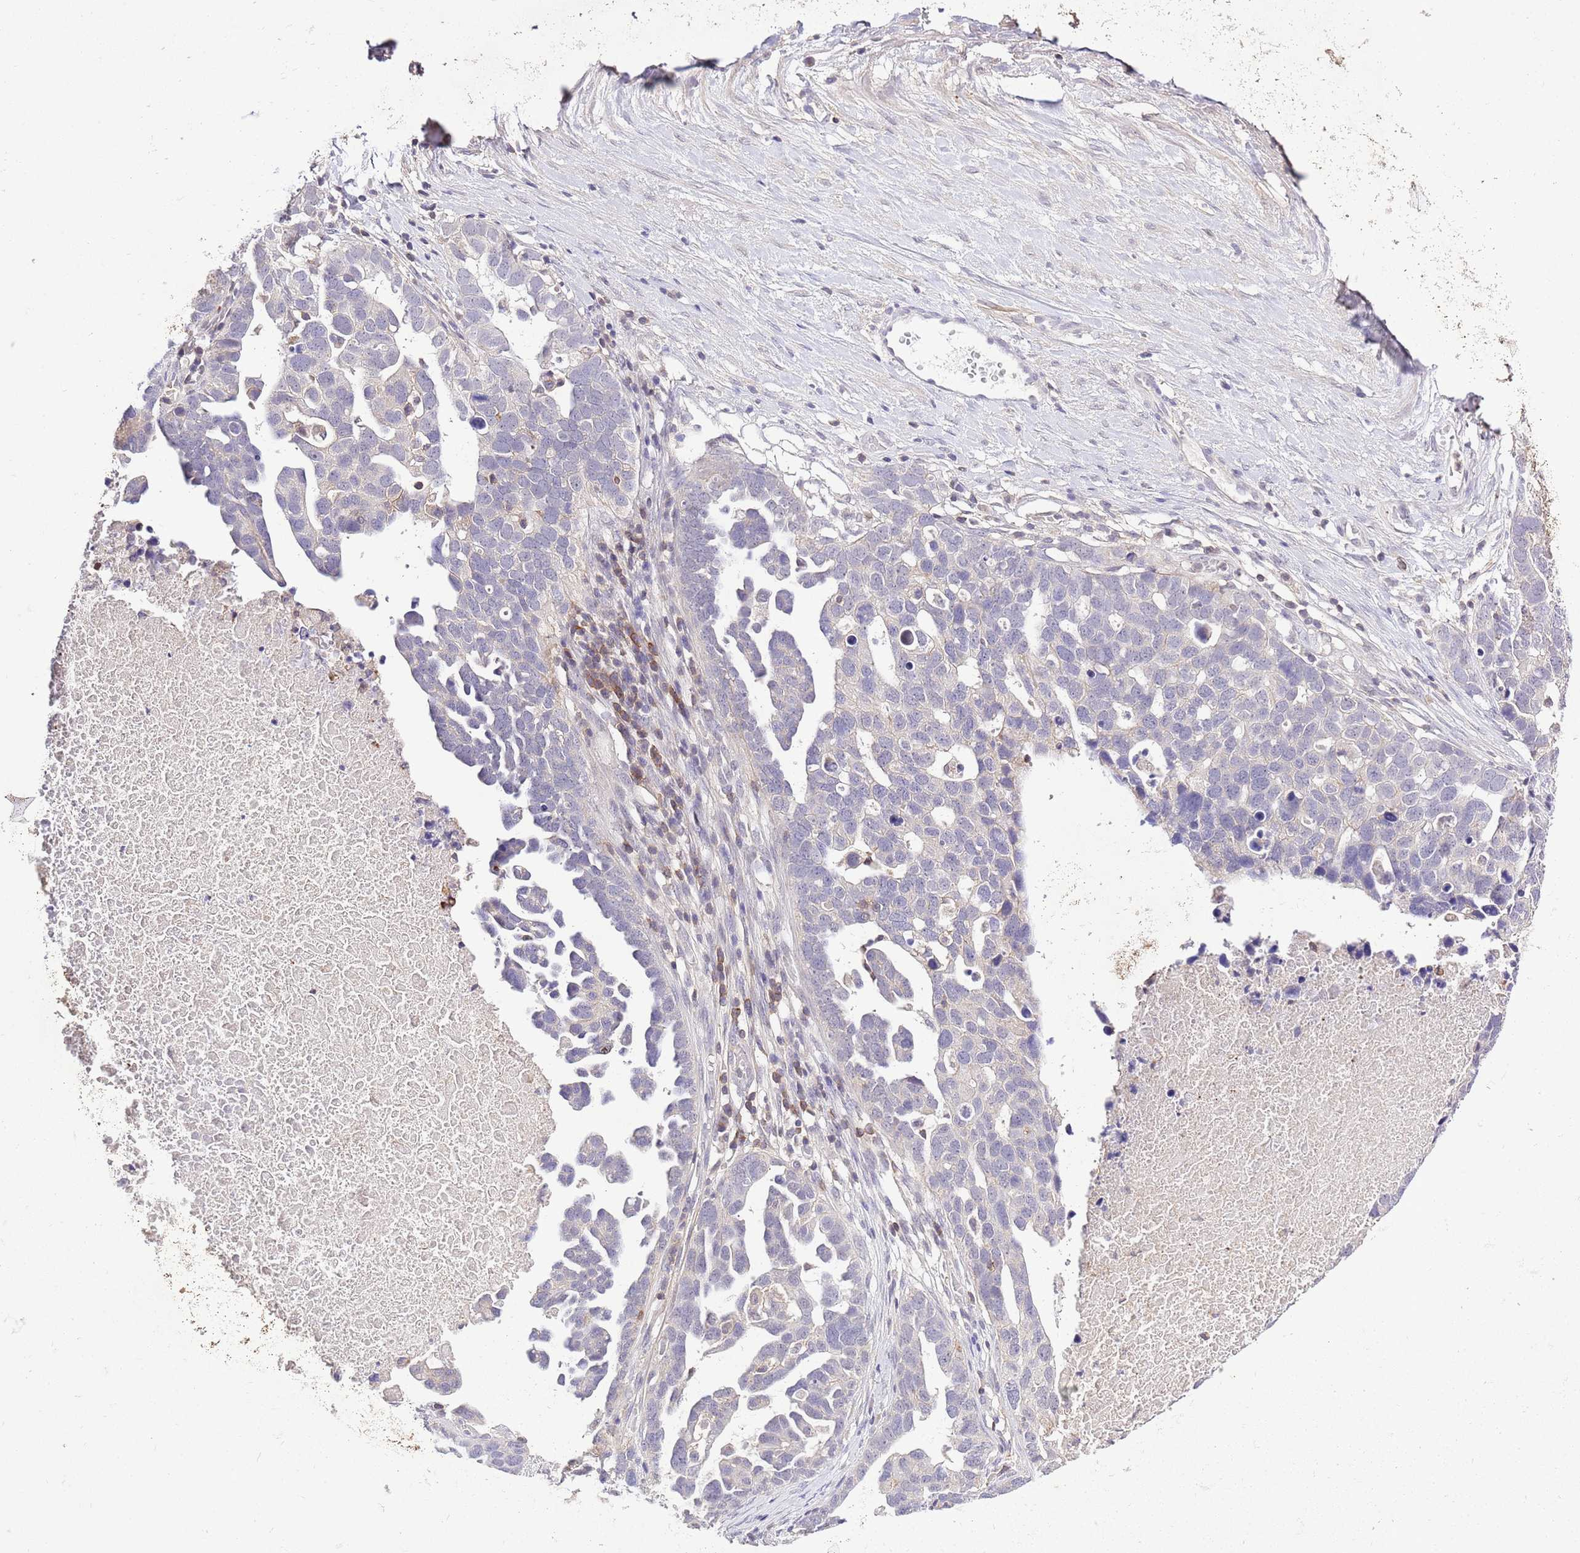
{"staining": {"intensity": "negative", "quantity": "none", "location": "none"}, "tissue": "ovarian cancer", "cell_type": "Tumor cells", "image_type": "cancer", "snomed": [{"axis": "morphology", "description": "Cystadenocarcinoma, serous, NOS"}, {"axis": "topography", "description": "Ovary"}], "caption": "A histopathology image of human ovarian cancer is negative for staining in tumor cells.", "gene": "EFHD1", "patient": {"sex": "female", "age": 54}}